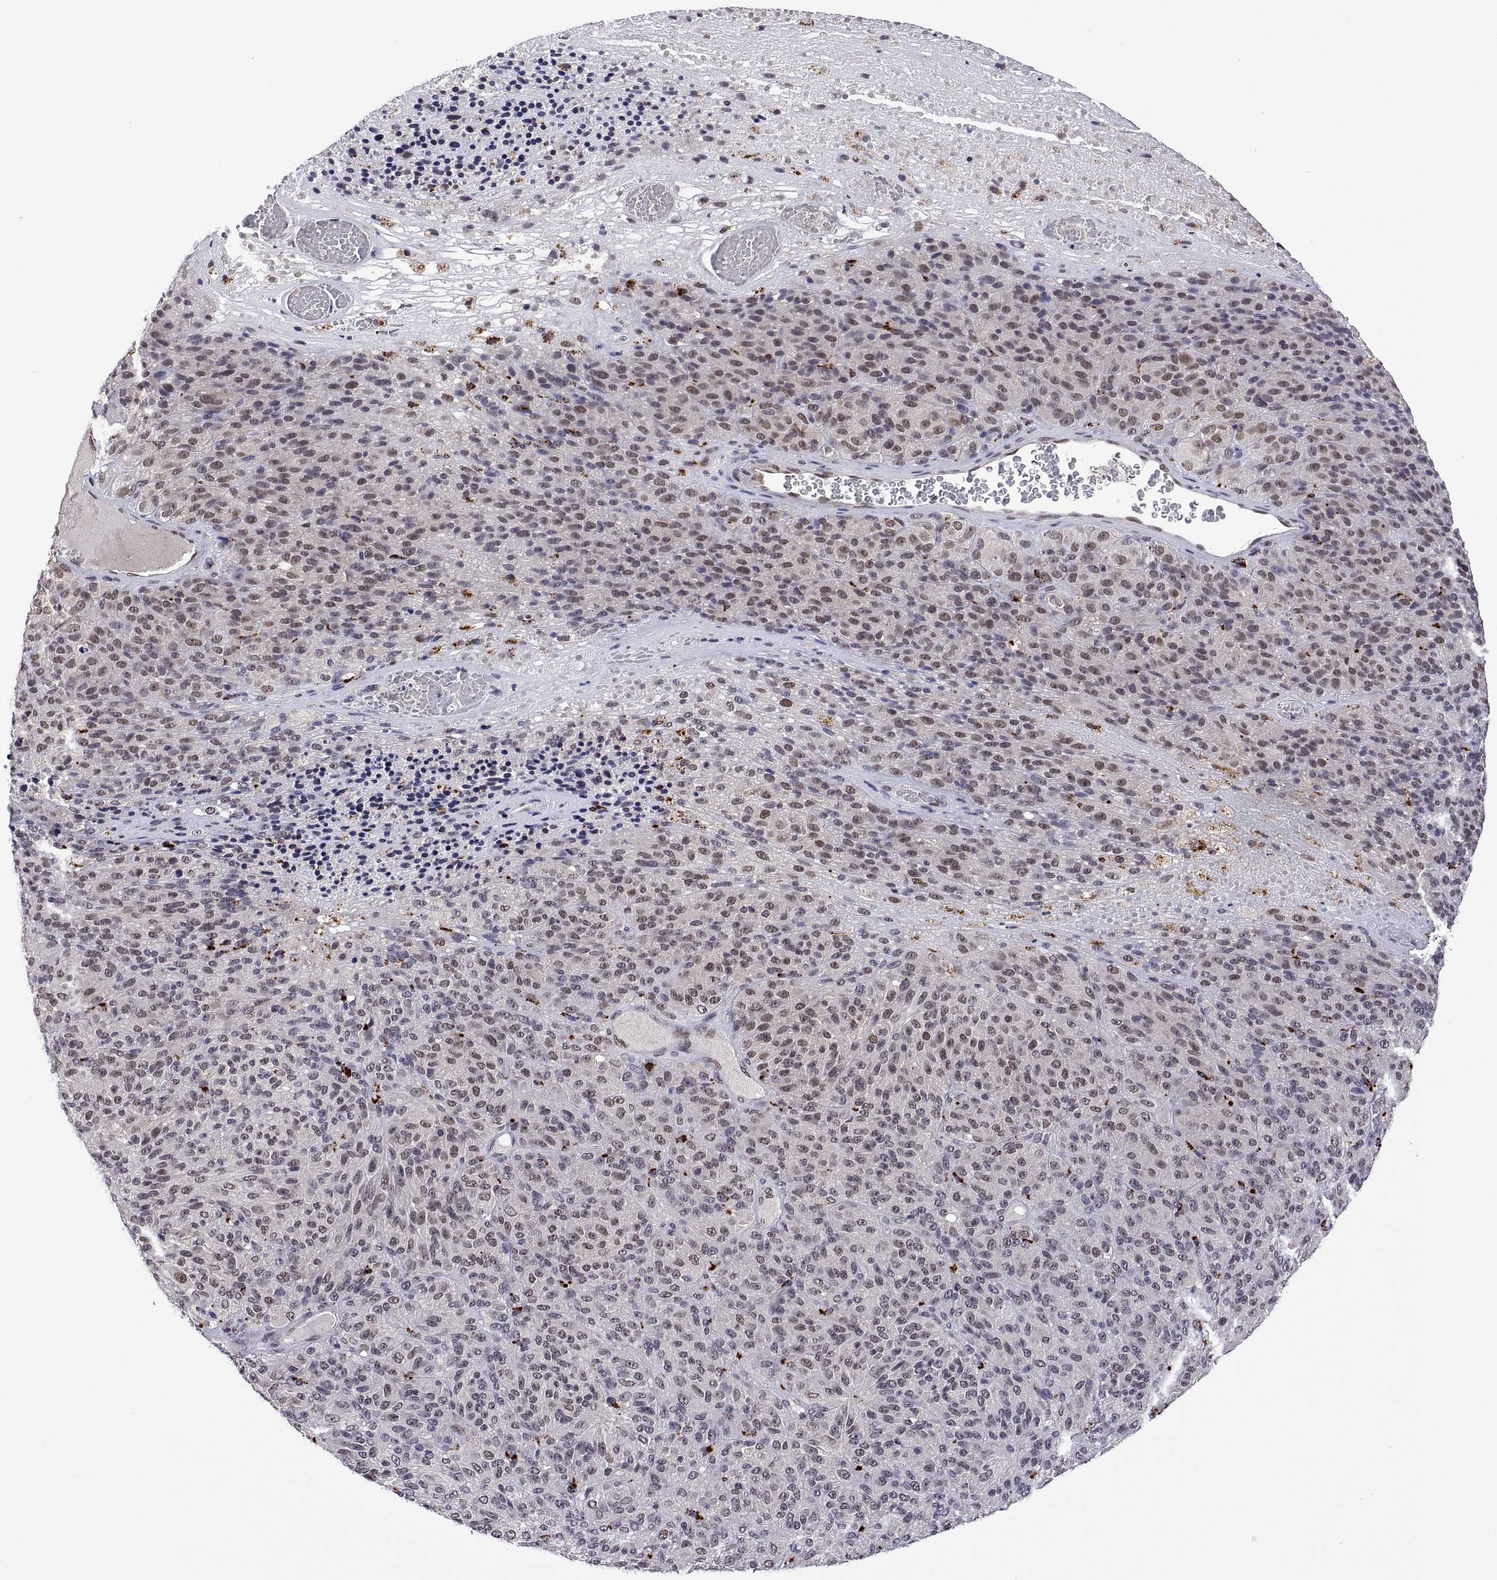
{"staining": {"intensity": "weak", "quantity": "25%-75%", "location": "cytoplasmic/membranous,nuclear"}, "tissue": "melanoma", "cell_type": "Tumor cells", "image_type": "cancer", "snomed": [{"axis": "morphology", "description": "Malignant melanoma, Metastatic site"}, {"axis": "topography", "description": "Brain"}], "caption": "Immunohistochemical staining of malignant melanoma (metastatic site) demonstrates weak cytoplasmic/membranous and nuclear protein expression in about 25%-75% of tumor cells. Immunohistochemistry stains the protein of interest in brown and the nuclei are stained blue.", "gene": "NR4A1", "patient": {"sex": "female", "age": 56}}